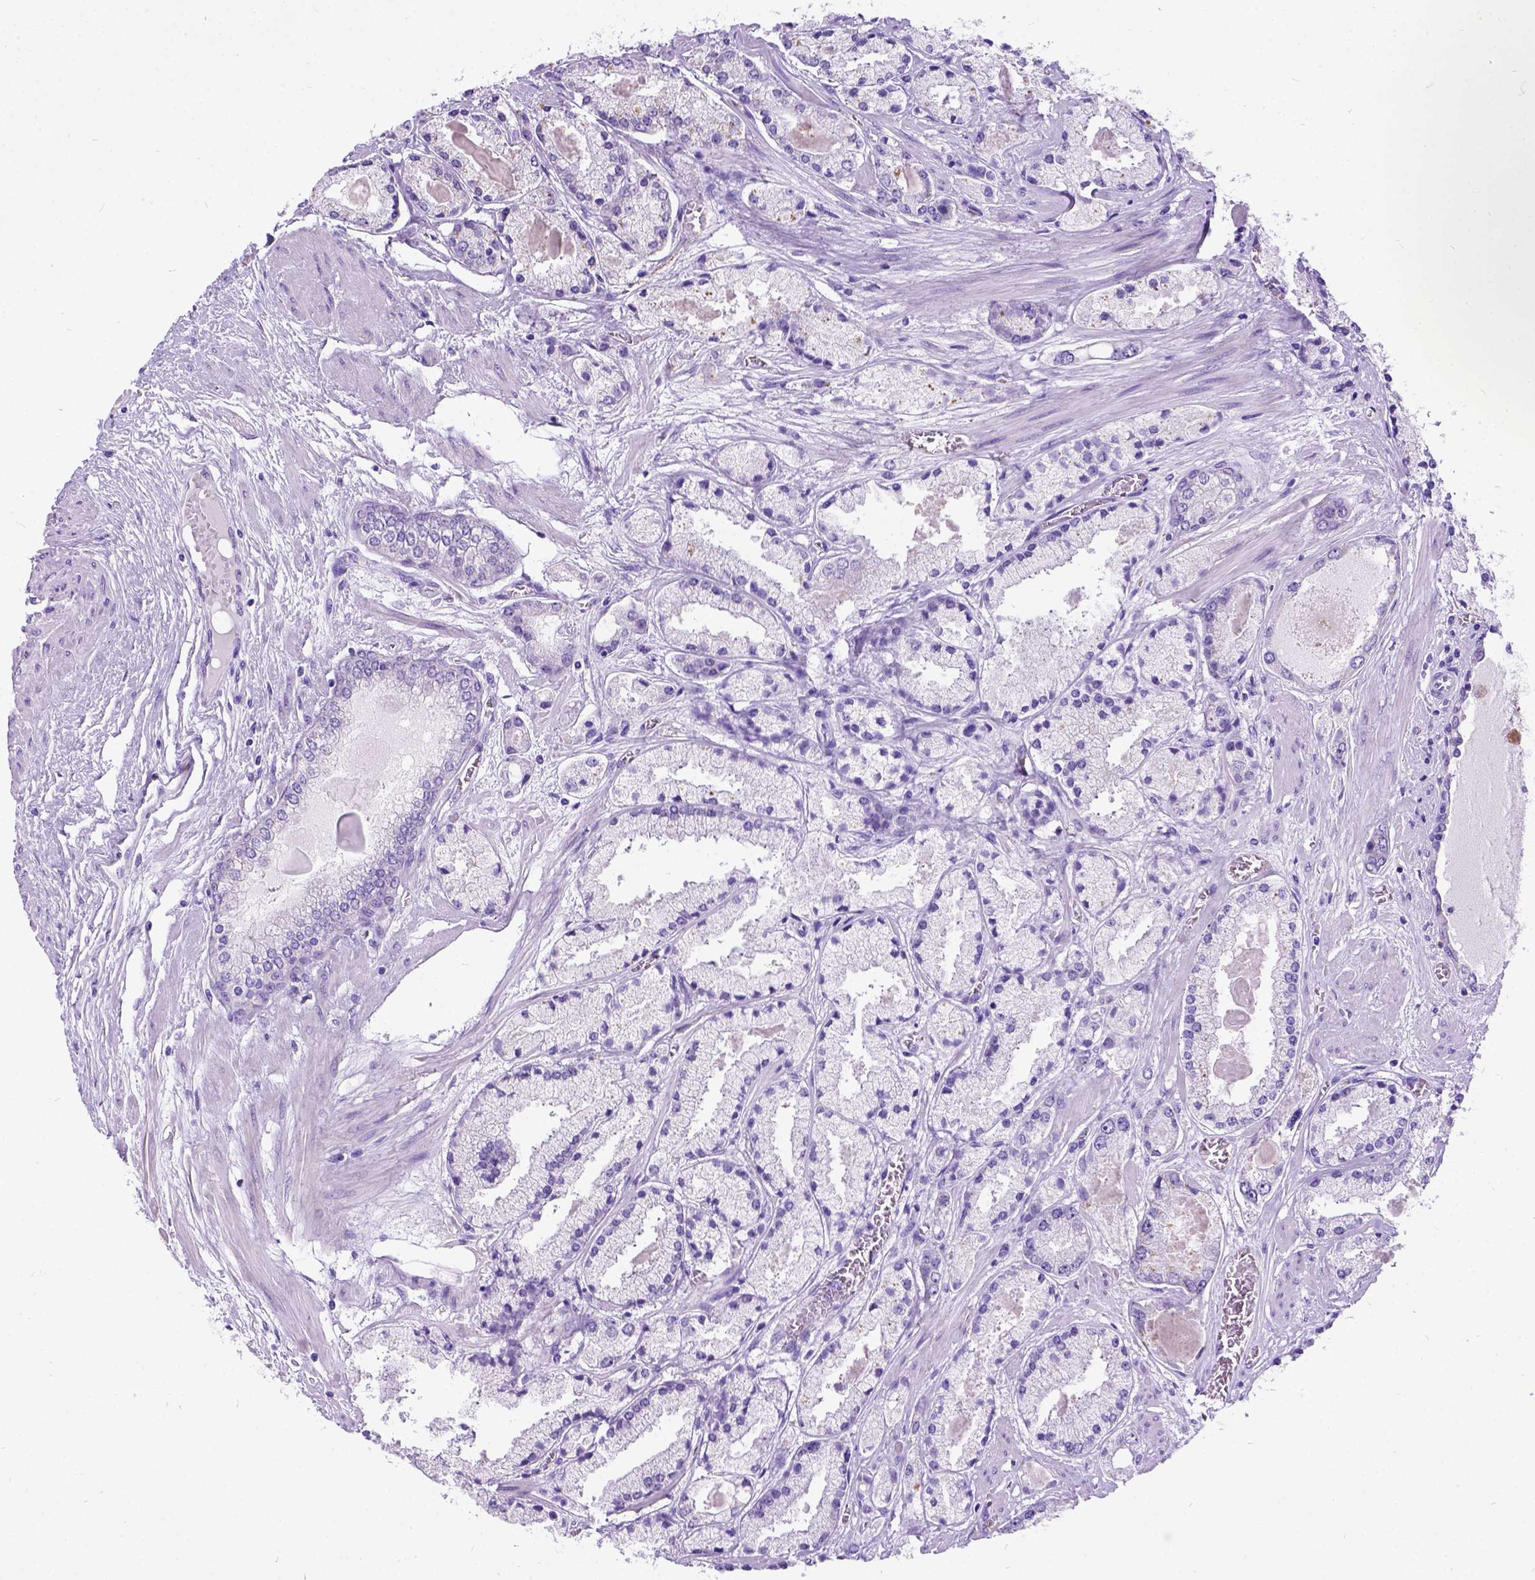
{"staining": {"intensity": "negative", "quantity": "none", "location": "none"}, "tissue": "prostate cancer", "cell_type": "Tumor cells", "image_type": "cancer", "snomed": [{"axis": "morphology", "description": "Adenocarcinoma, High grade"}, {"axis": "topography", "description": "Prostate"}], "caption": "Immunohistochemical staining of prostate cancer (high-grade adenocarcinoma) displays no significant positivity in tumor cells.", "gene": "CFAP54", "patient": {"sex": "male", "age": 67}}